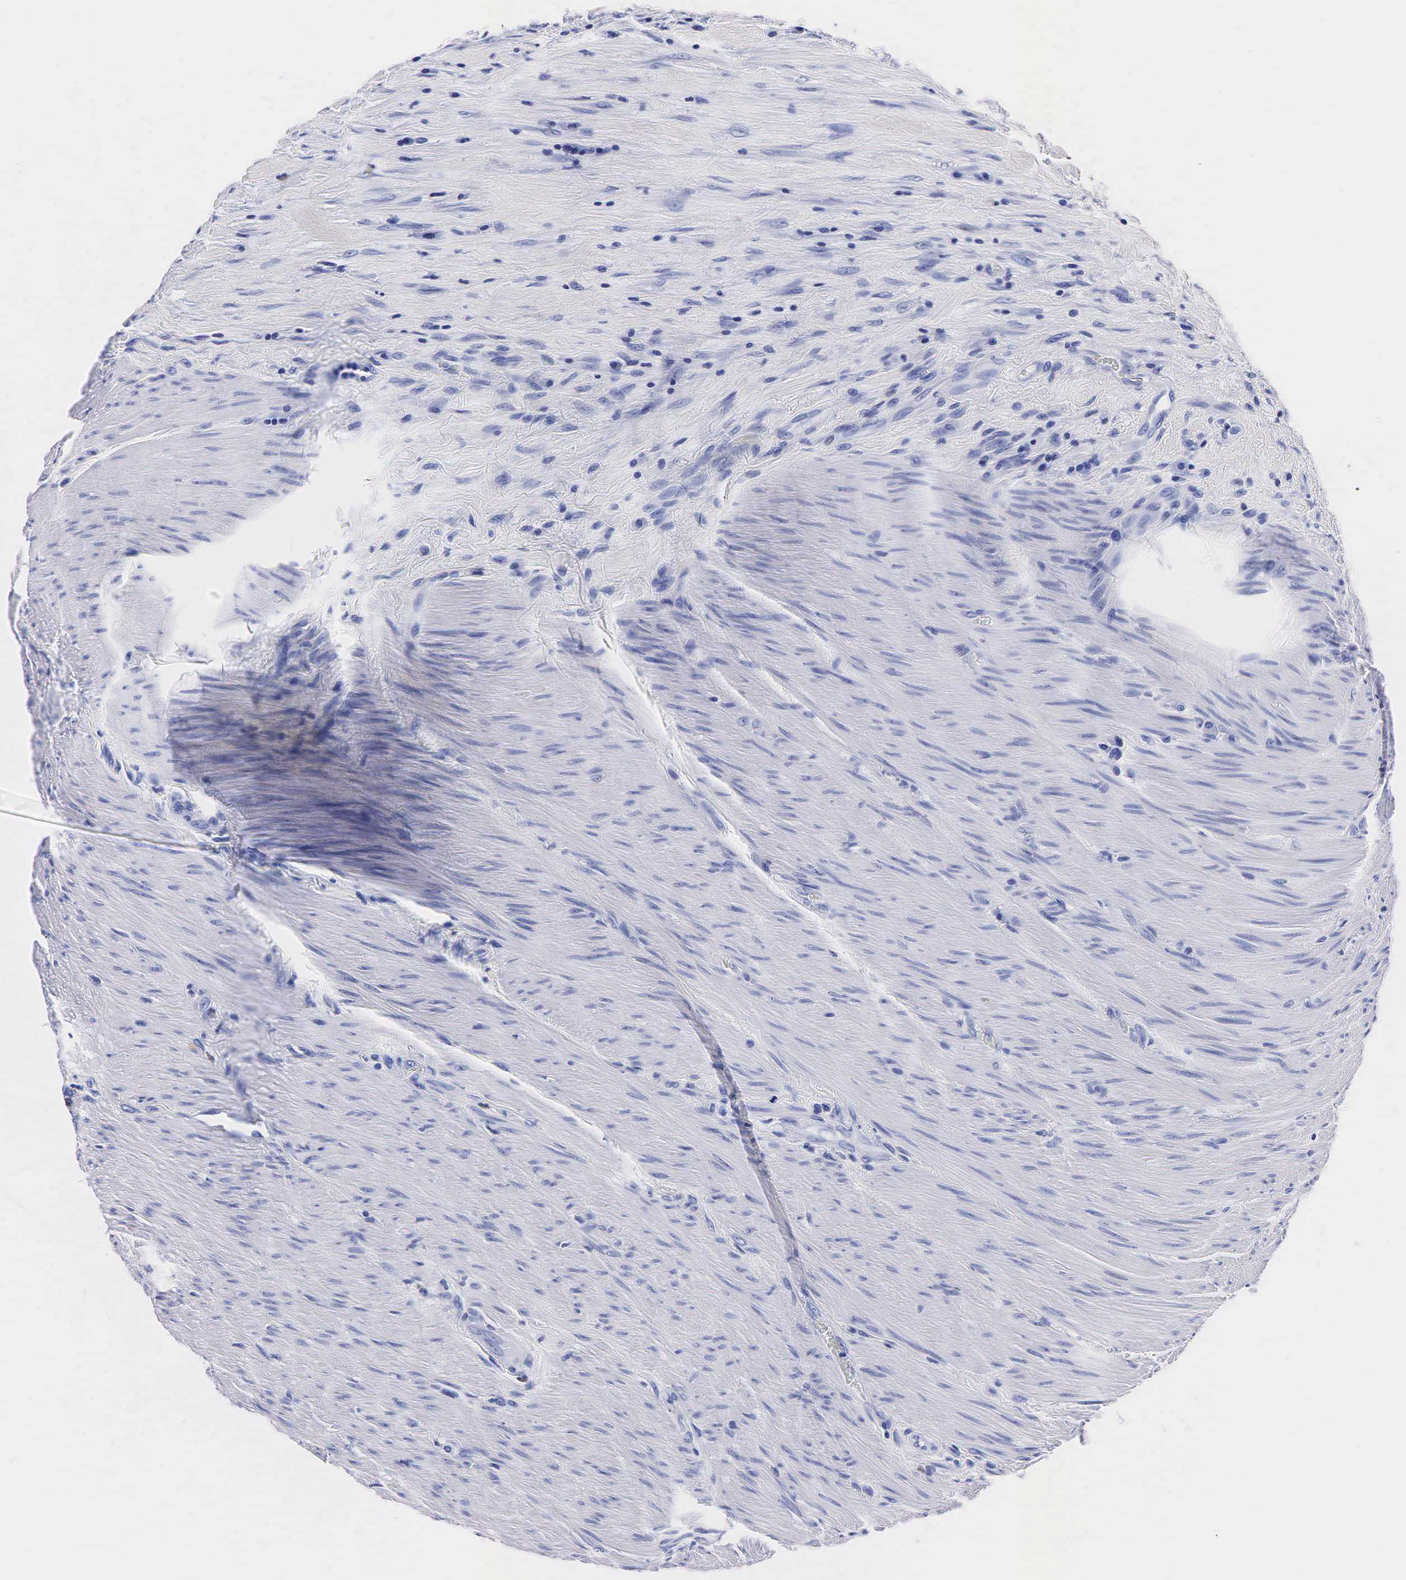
{"staining": {"intensity": "negative", "quantity": "none", "location": "none"}, "tissue": "colorectal cancer", "cell_type": "Tumor cells", "image_type": "cancer", "snomed": [{"axis": "morphology", "description": "Adenocarcinoma, NOS"}, {"axis": "topography", "description": "Rectum"}], "caption": "IHC image of neoplastic tissue: human colorectal cancer stained with DAB demonstrates no significant protein staining in tumor cells.", "gene": "TG", "patient": {"sex": "female", "age": 57}}